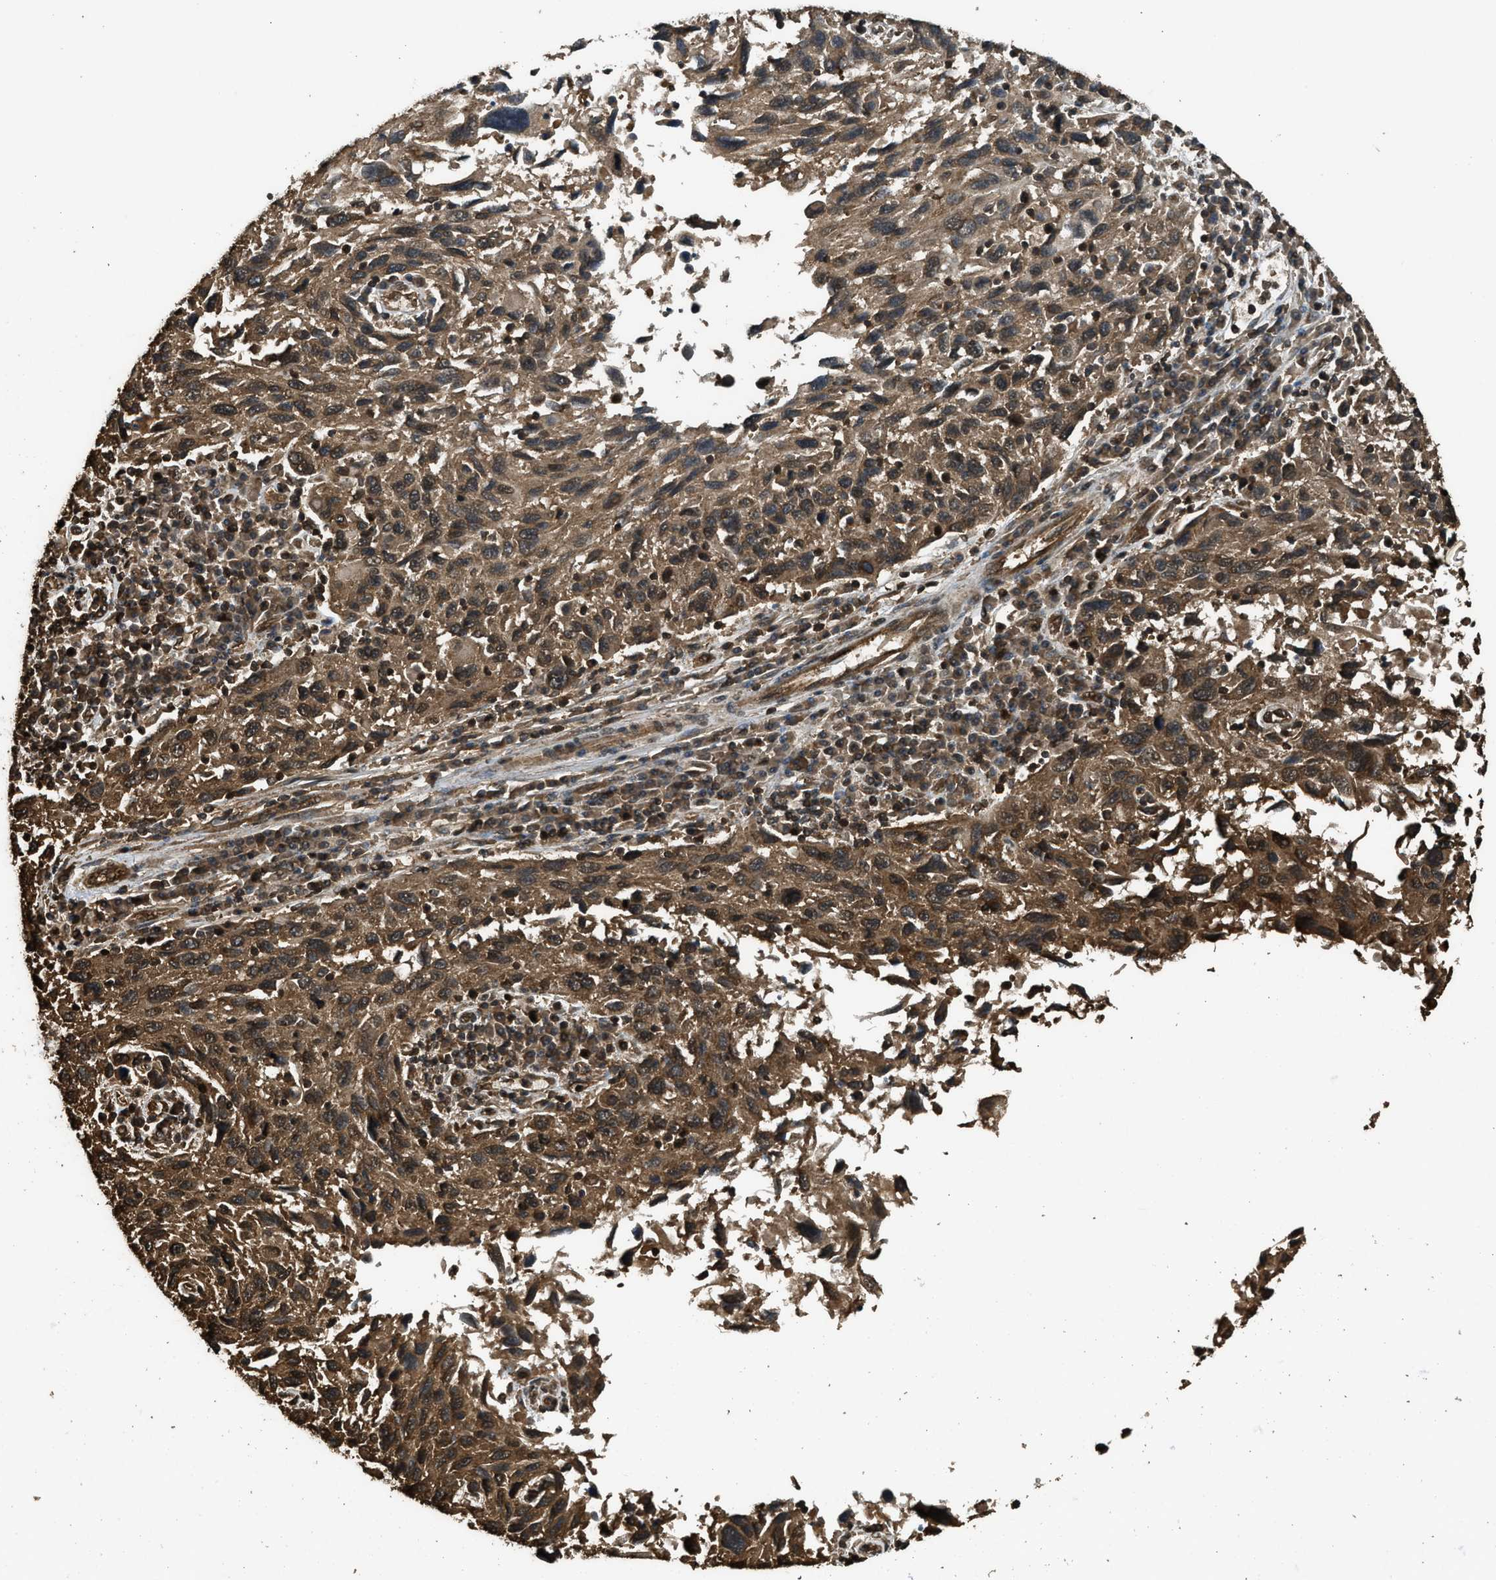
{"staining": {"intensity": "moderate", "quantity": ">75%", "location": "cytoplasmic/membranous,nuclear"}, "tissue": "melanoma", "cell_type": "Tumor cells", "image_type": "cancer", "snomed": [{"axis": "morphology", "description": "Malignant melanoma, NOS"}, {"axis": "topography", "description": "Skin"}], "caption": "This photomicrograph exhibits immunohistochemistry (IHC) staining of melanoma, with medium moderate cytoplasmic/membranous and nuclear staining in approximately >75% of tumor cells.", "gene": "MYBL2", "patient": {"sex": "male", "age": 53}}